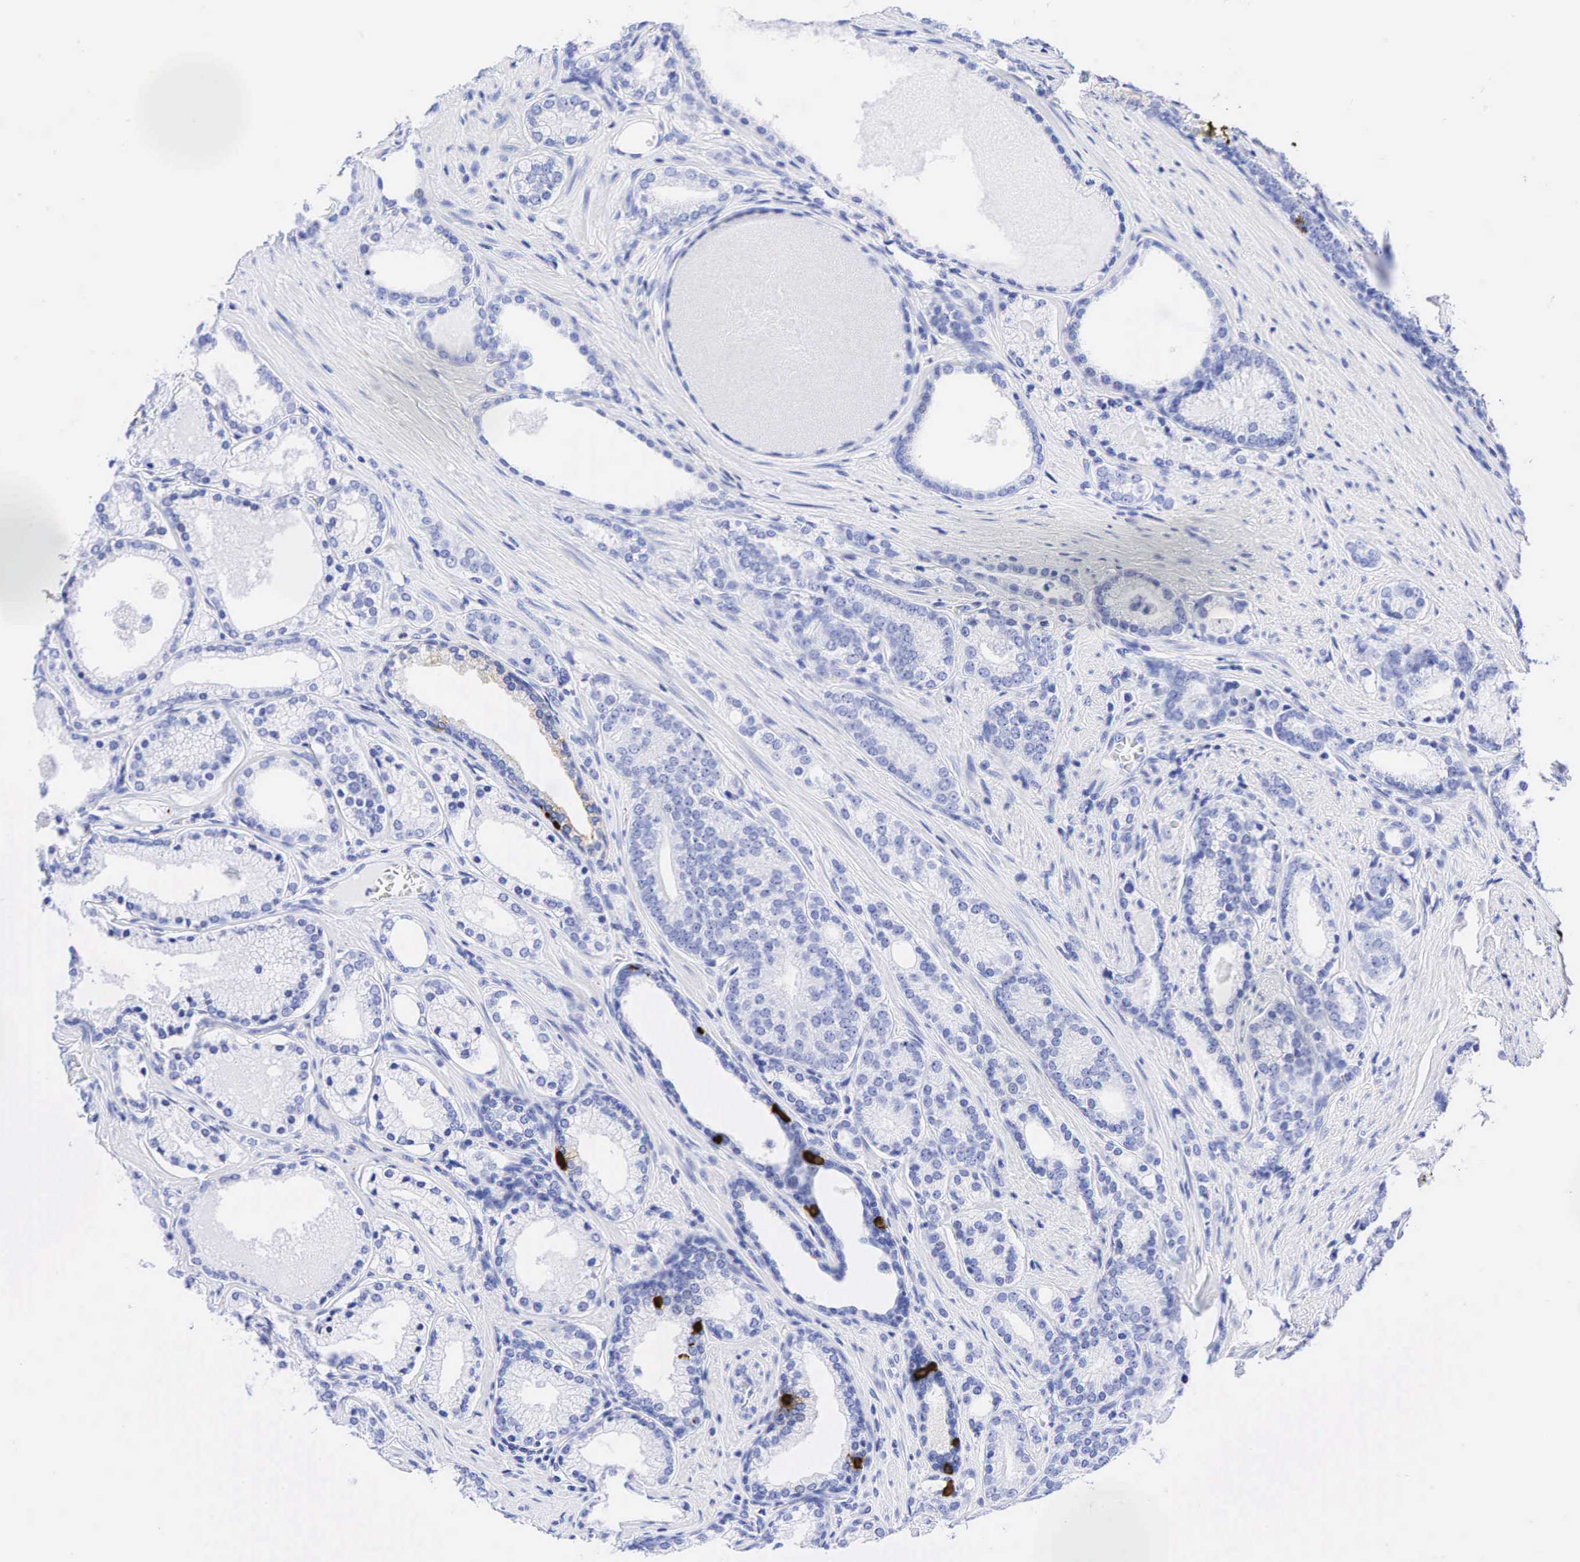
{"staining": {"intensity": "negative", "quantity": "none", "location": "none"}, "tissue": "prostate cancer", "cell_type": "Tumor cells", "image_type": "cancer", "snomed": [{"axis": "morphology", "description": "Adenocarcinoma, Low grade"}, {"axis": "topography", "description": "Prostate"}], "caption": "There is no significant positivity in tumor cells of prostate cancer.", "gene": "CHGA", "patient": {"sex": "male", "age": 71}}